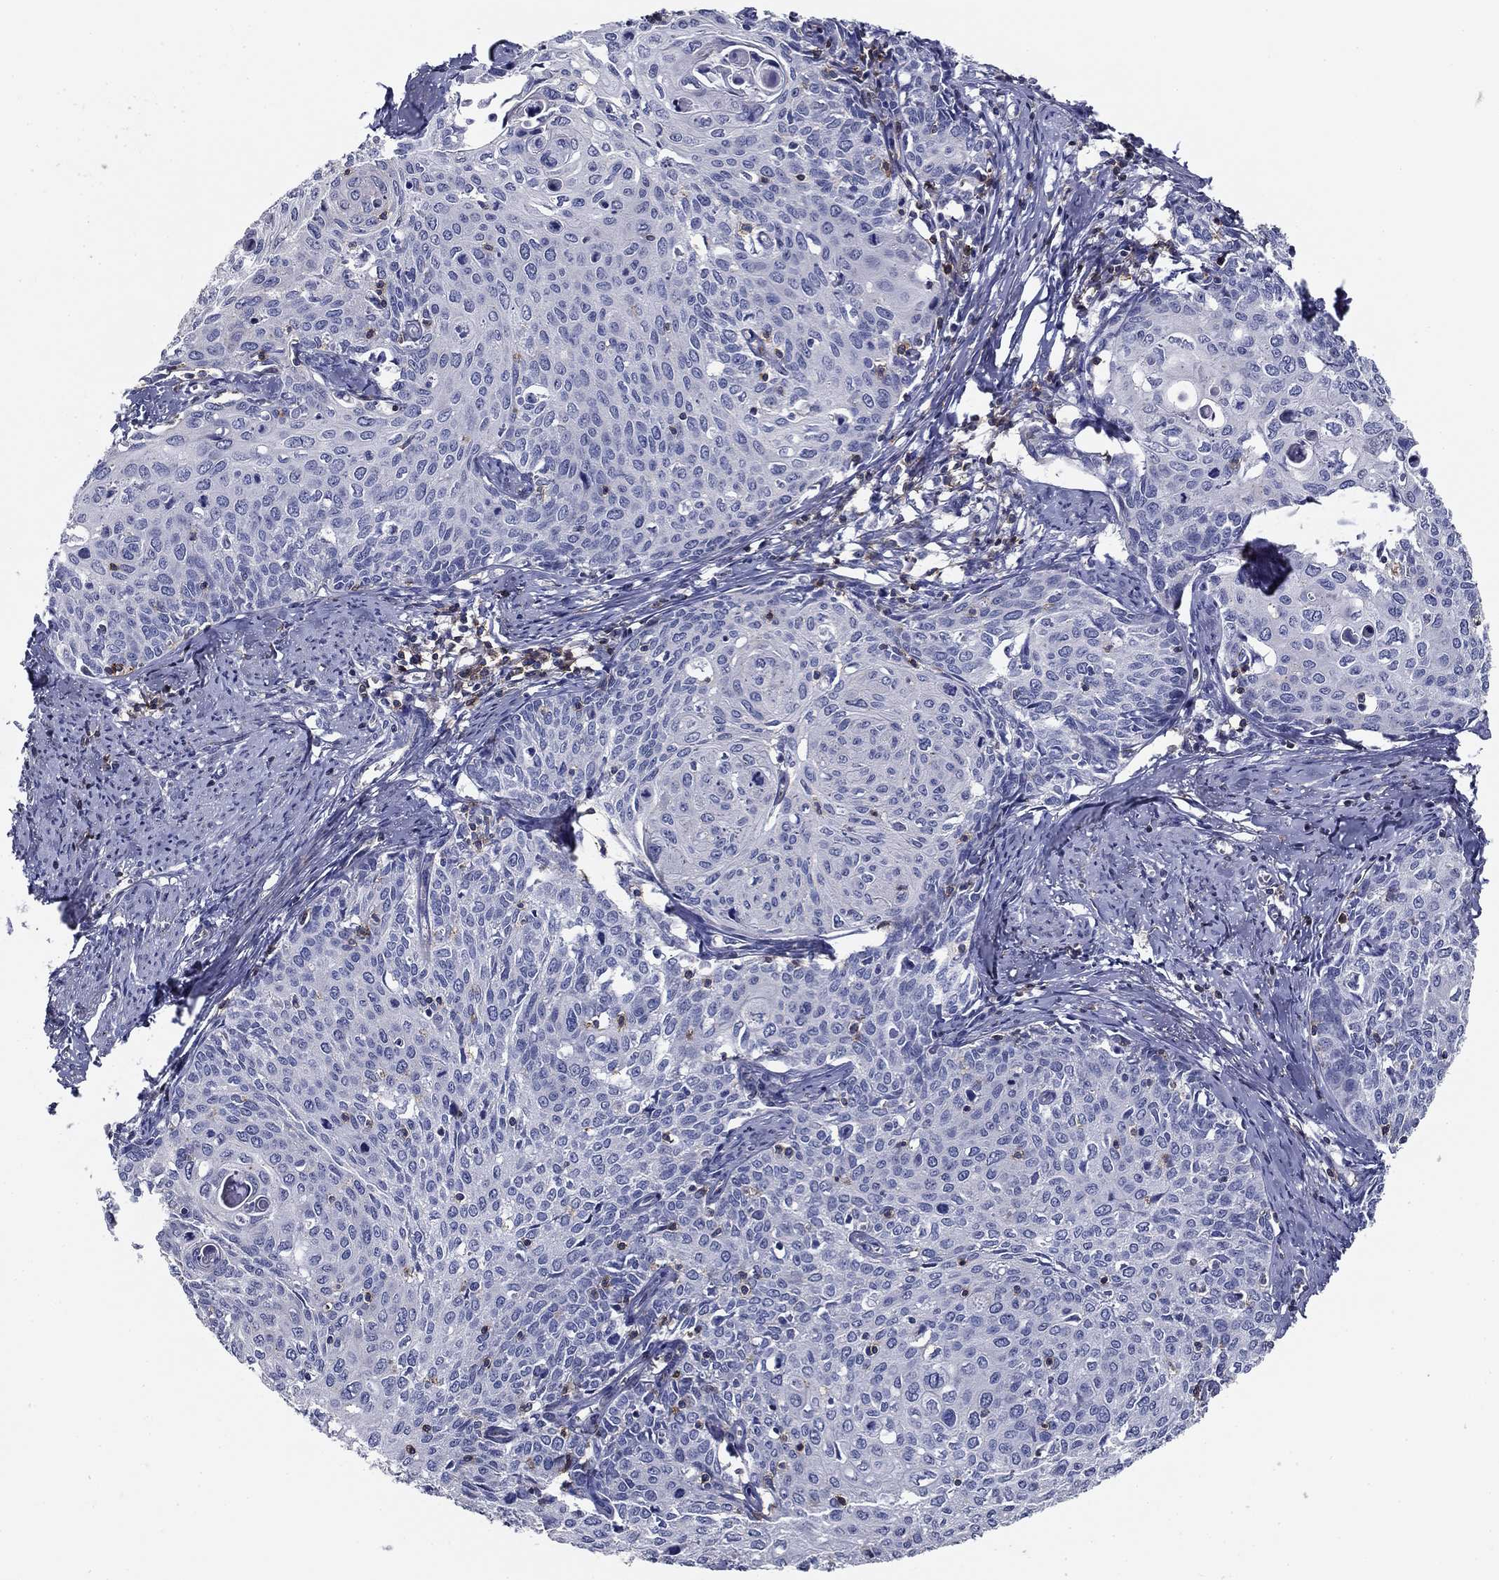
{"staining": {"intensity": "negative", "quantity": "none", "location": "none"}, "tissue": "cervical cancer", "cell_type": "Tumor cells", "image_type": "cancer", "snomed": [{"axis": "morphology", "description": "Squamous cell carcinoma, NOS"}, {"axis": "topography", "description": "Cervix"}], "caption": "Cervical squamous cell carcinoma was stained to show a protein in brown. There is no significant positivity in tumor cells.", "gene": "SIT1", "patient": {"sex": "female", "age": 62}}